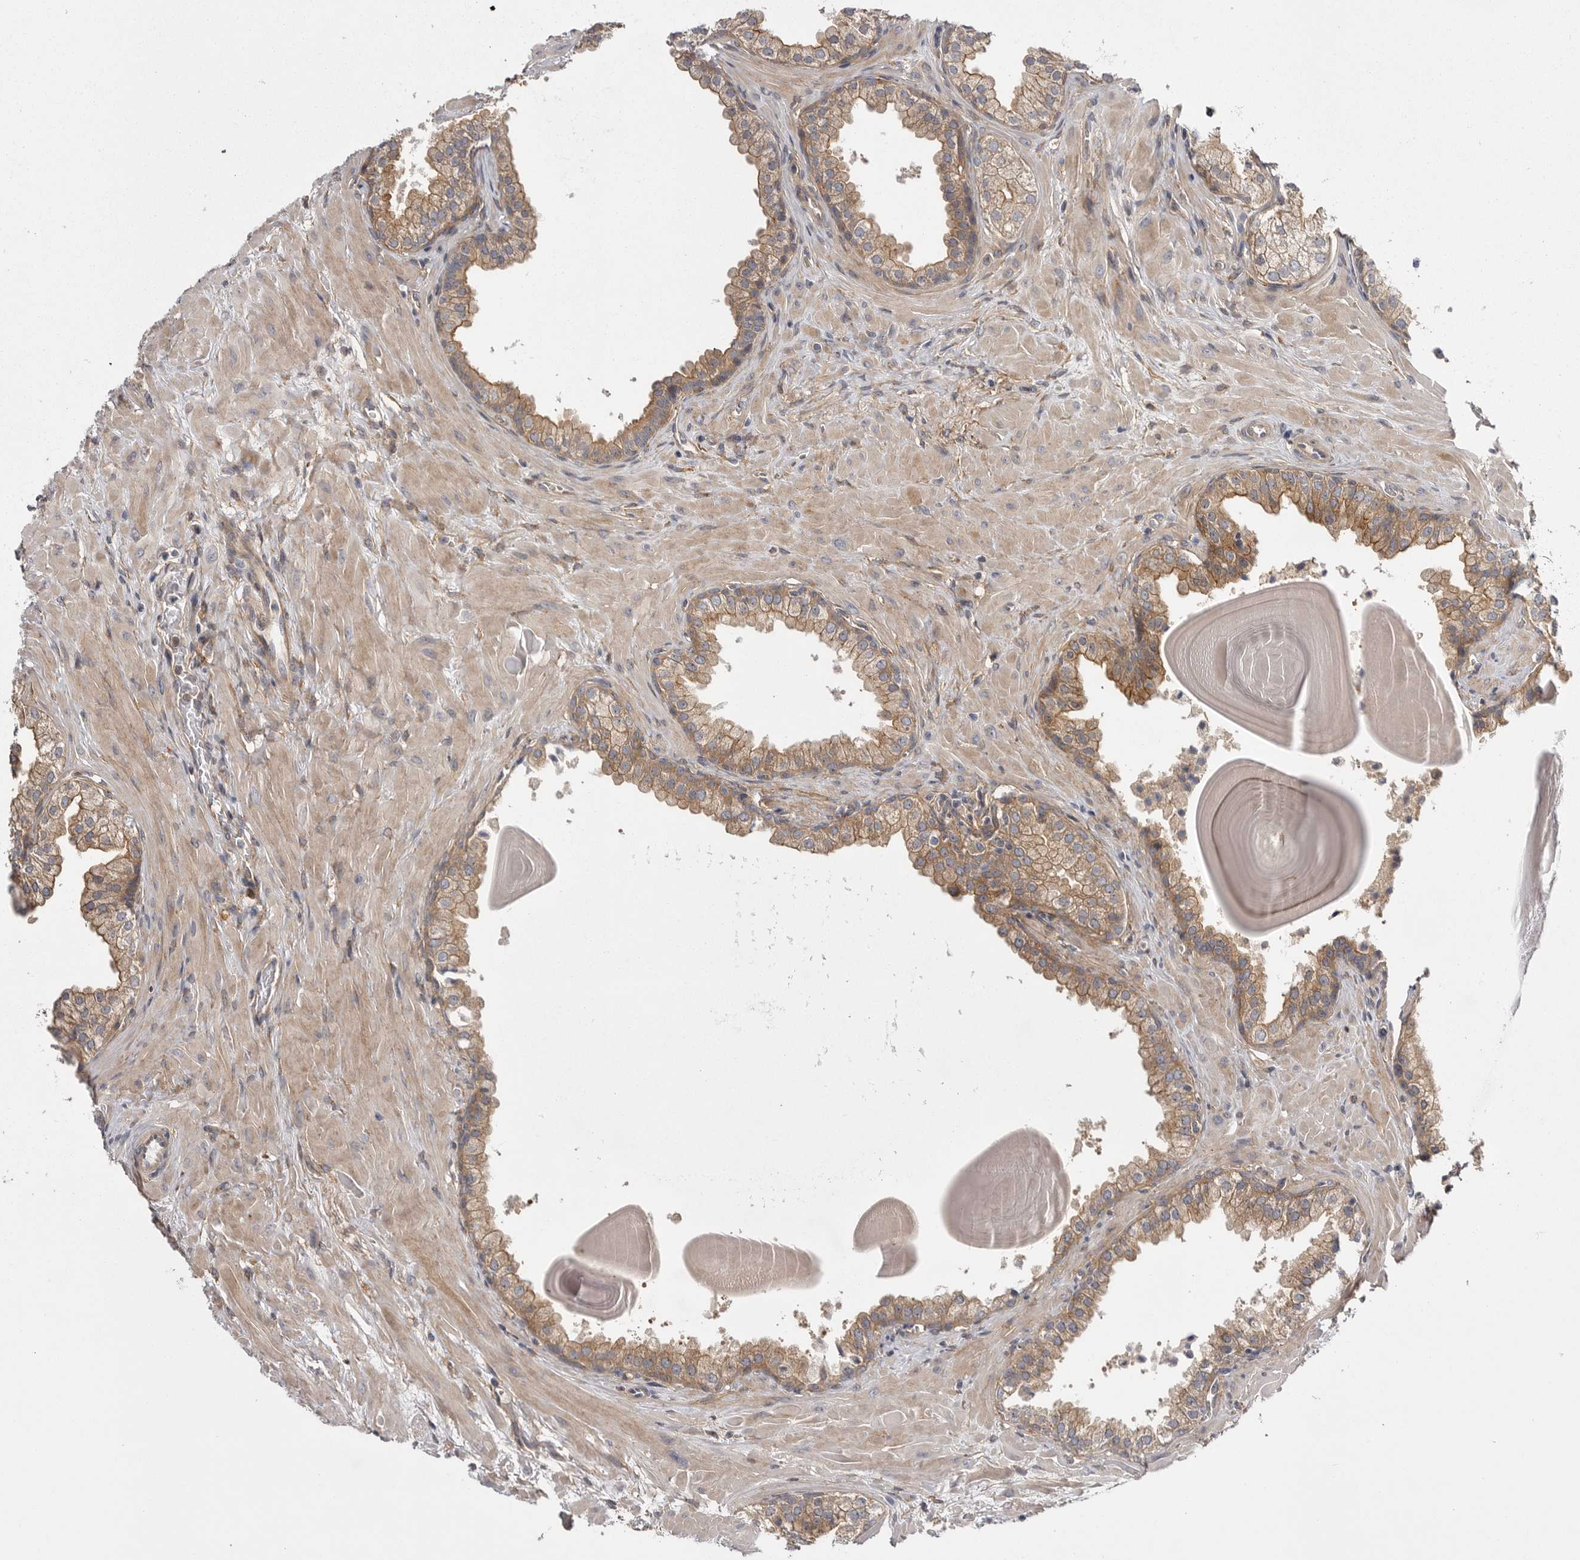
{"staining": {"intensity": "weak", "quantity": ">75%", "location": "cytoplasmic/membranous"}, "tissue": "prostate", "cell_type": "Glandular cells", "image_type": "normal", "snomed": [{"axis": "morphology", "description": "Normal tissue, NOS"}, {"axis": "topography", "description": "Prostate"}], "caption": "Human prostate stained with a brown dye shows weak cytoplasmic/membranous positive positivity in about >75% of glandular cells.", "gene": "OSBPL9", "patient": {"sex": "male", "age": 48}}